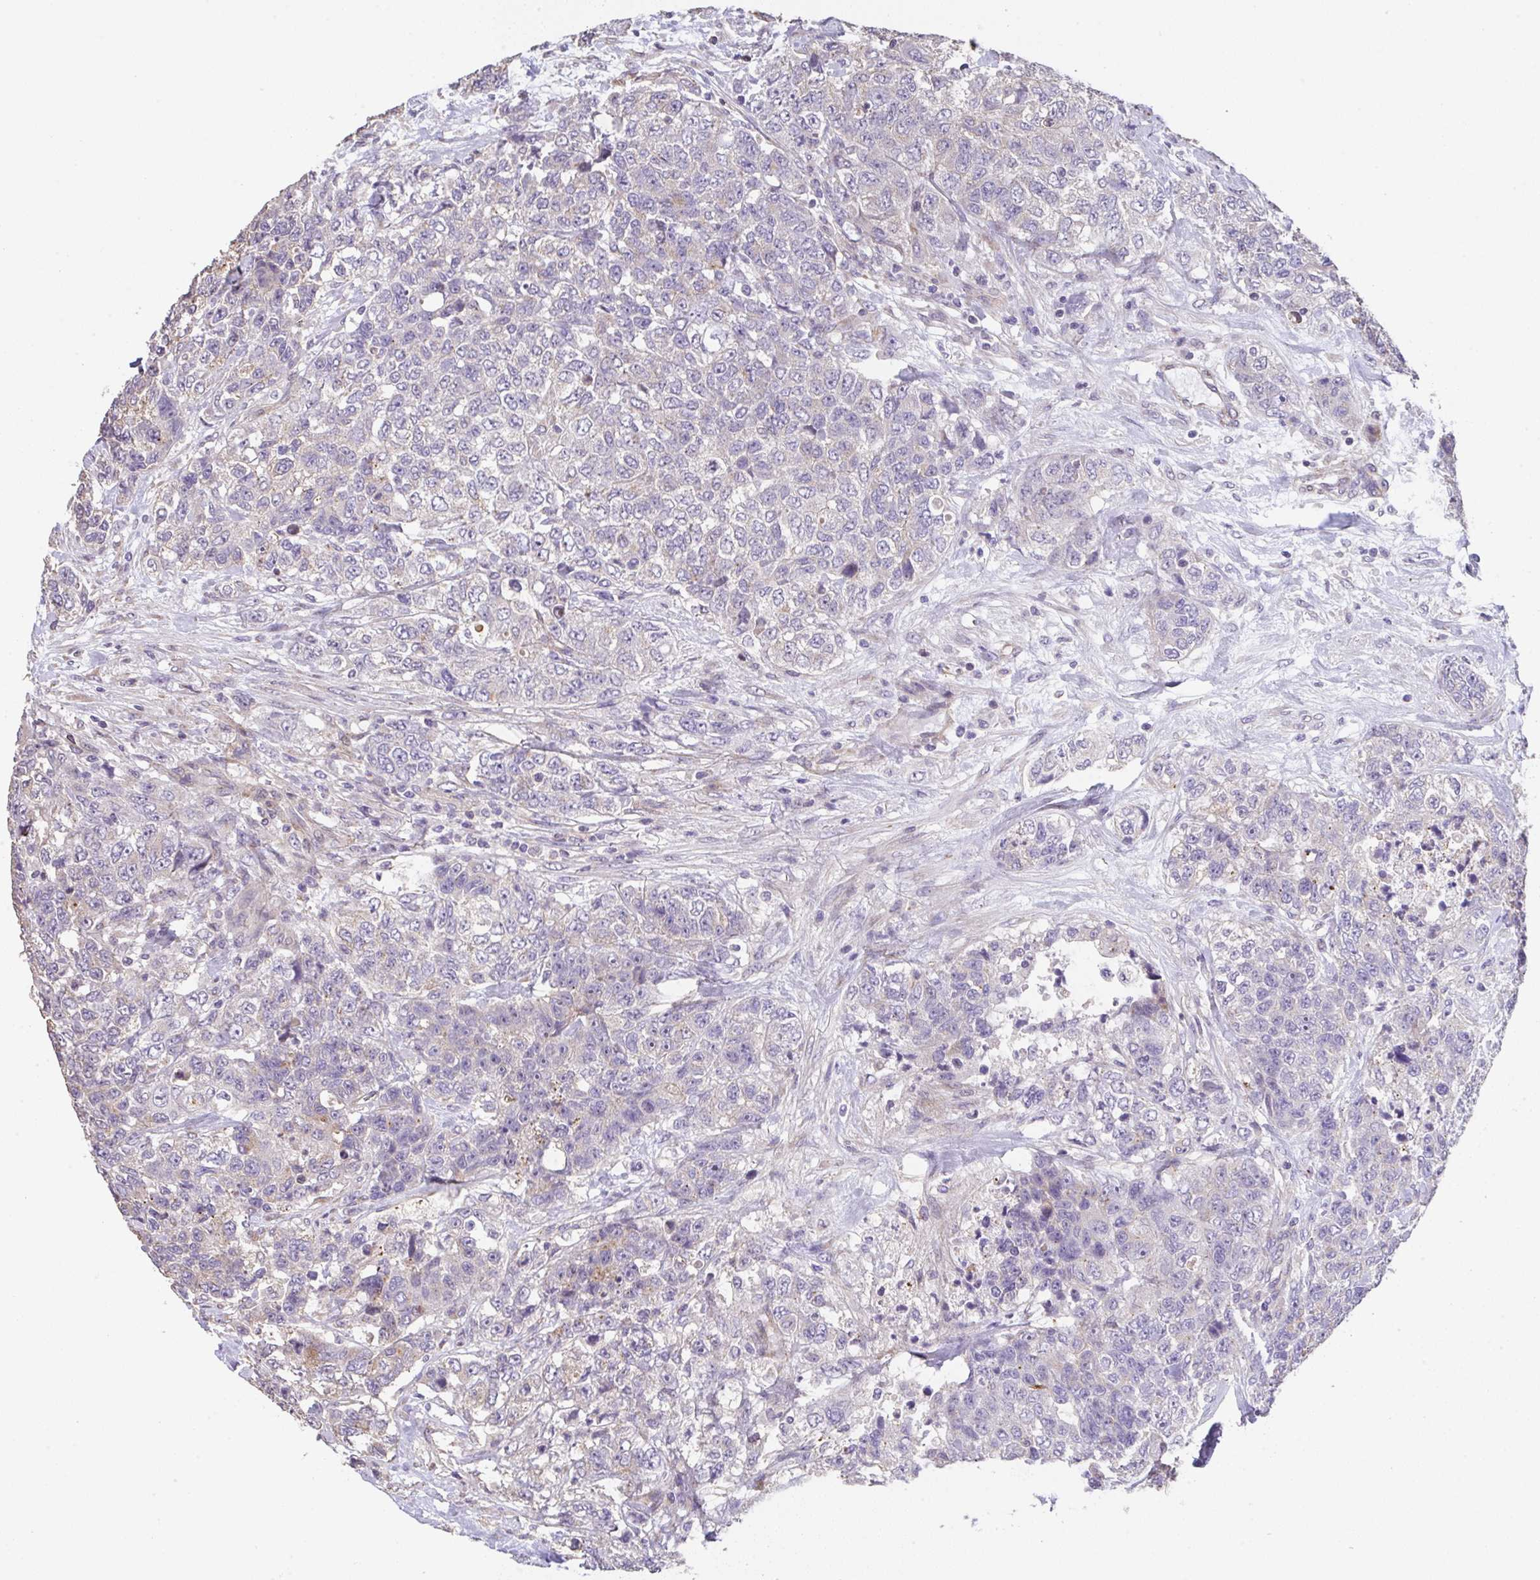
{"staining": {"intensity": "negative", "quantity": "none", "location": "none"}, "tissue": "urothelial cancer", "cell_type": "Tumor cells", "image_type": "cancer", "snomed": [{"axis": "morphology", "description": "Urothelial carcinoma, High grade"}, {"axis": "topography", "description": "Urinary bladder"}], "caption": "Image shows no significant protein expression in tumor cells of urothelial carcinoma (high-grade). The staining was performed using DAB to visualize the protein expression in brown, while the nuclei were stained in blue with hematoxylin (Magnification: 20x).", "gene": "RUNDC3B", "patient": {"sex": "female", "age": 78}}